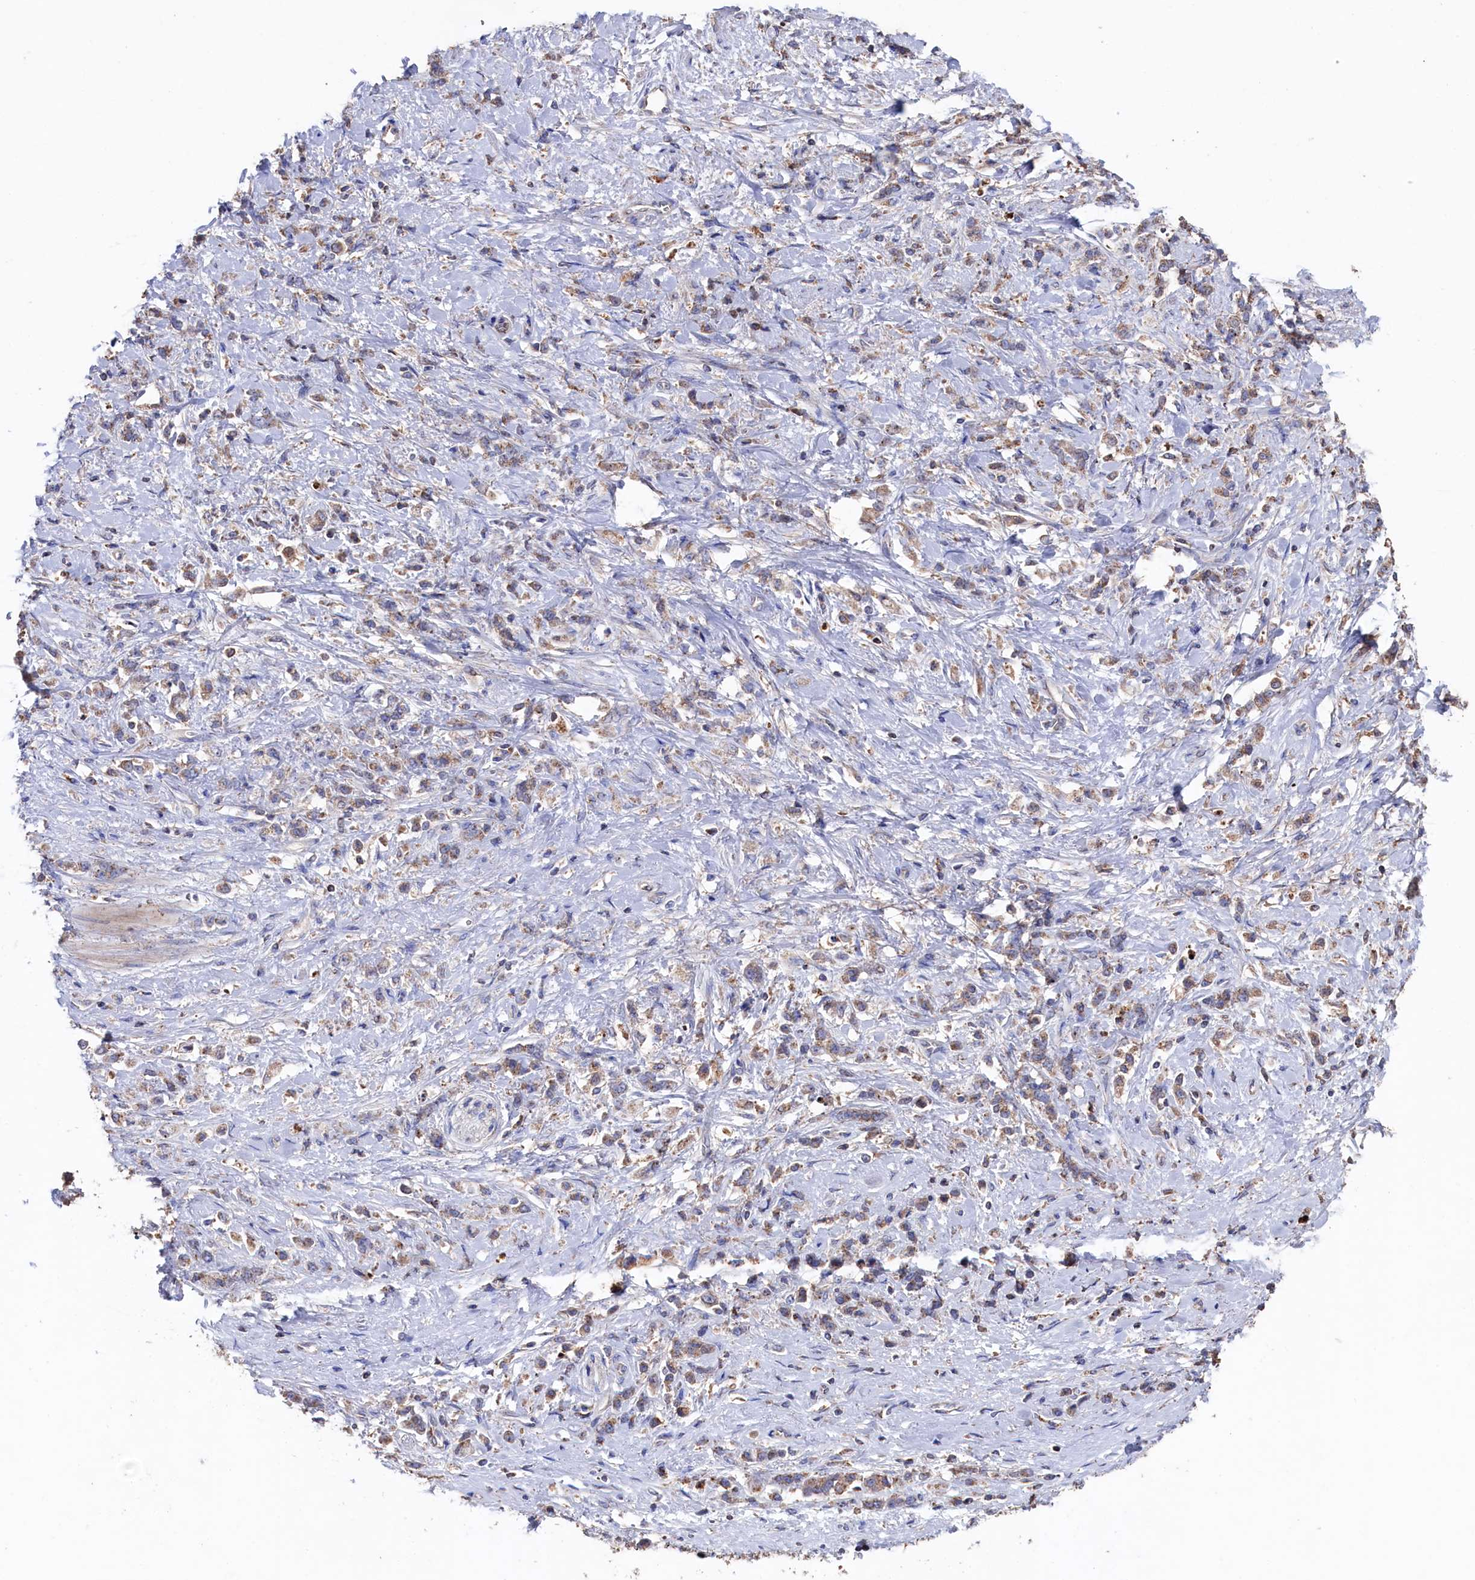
{"staining": {"intensity": "weak", "quantity": ">75%", "location": "cytoplasmic/membranous"}, "tissue": "stomach cancer", "cell_type": "Tumor cells", "image_type": "cancer", "snomed": [{"axis": "morphology", "description": "Adenocarcinoma, NOS"}, {"axis": "topography", "description": "Stomach"}], "caption": "Immunohistochemistry (IHC) of adenocarcinoma (stomach) exhibits low levels of weak cytoplasmic/membranous expression in approximately >75% of tumor cells.", "gene": "TK2", "patient": {"sex": "female", "age": 60}}